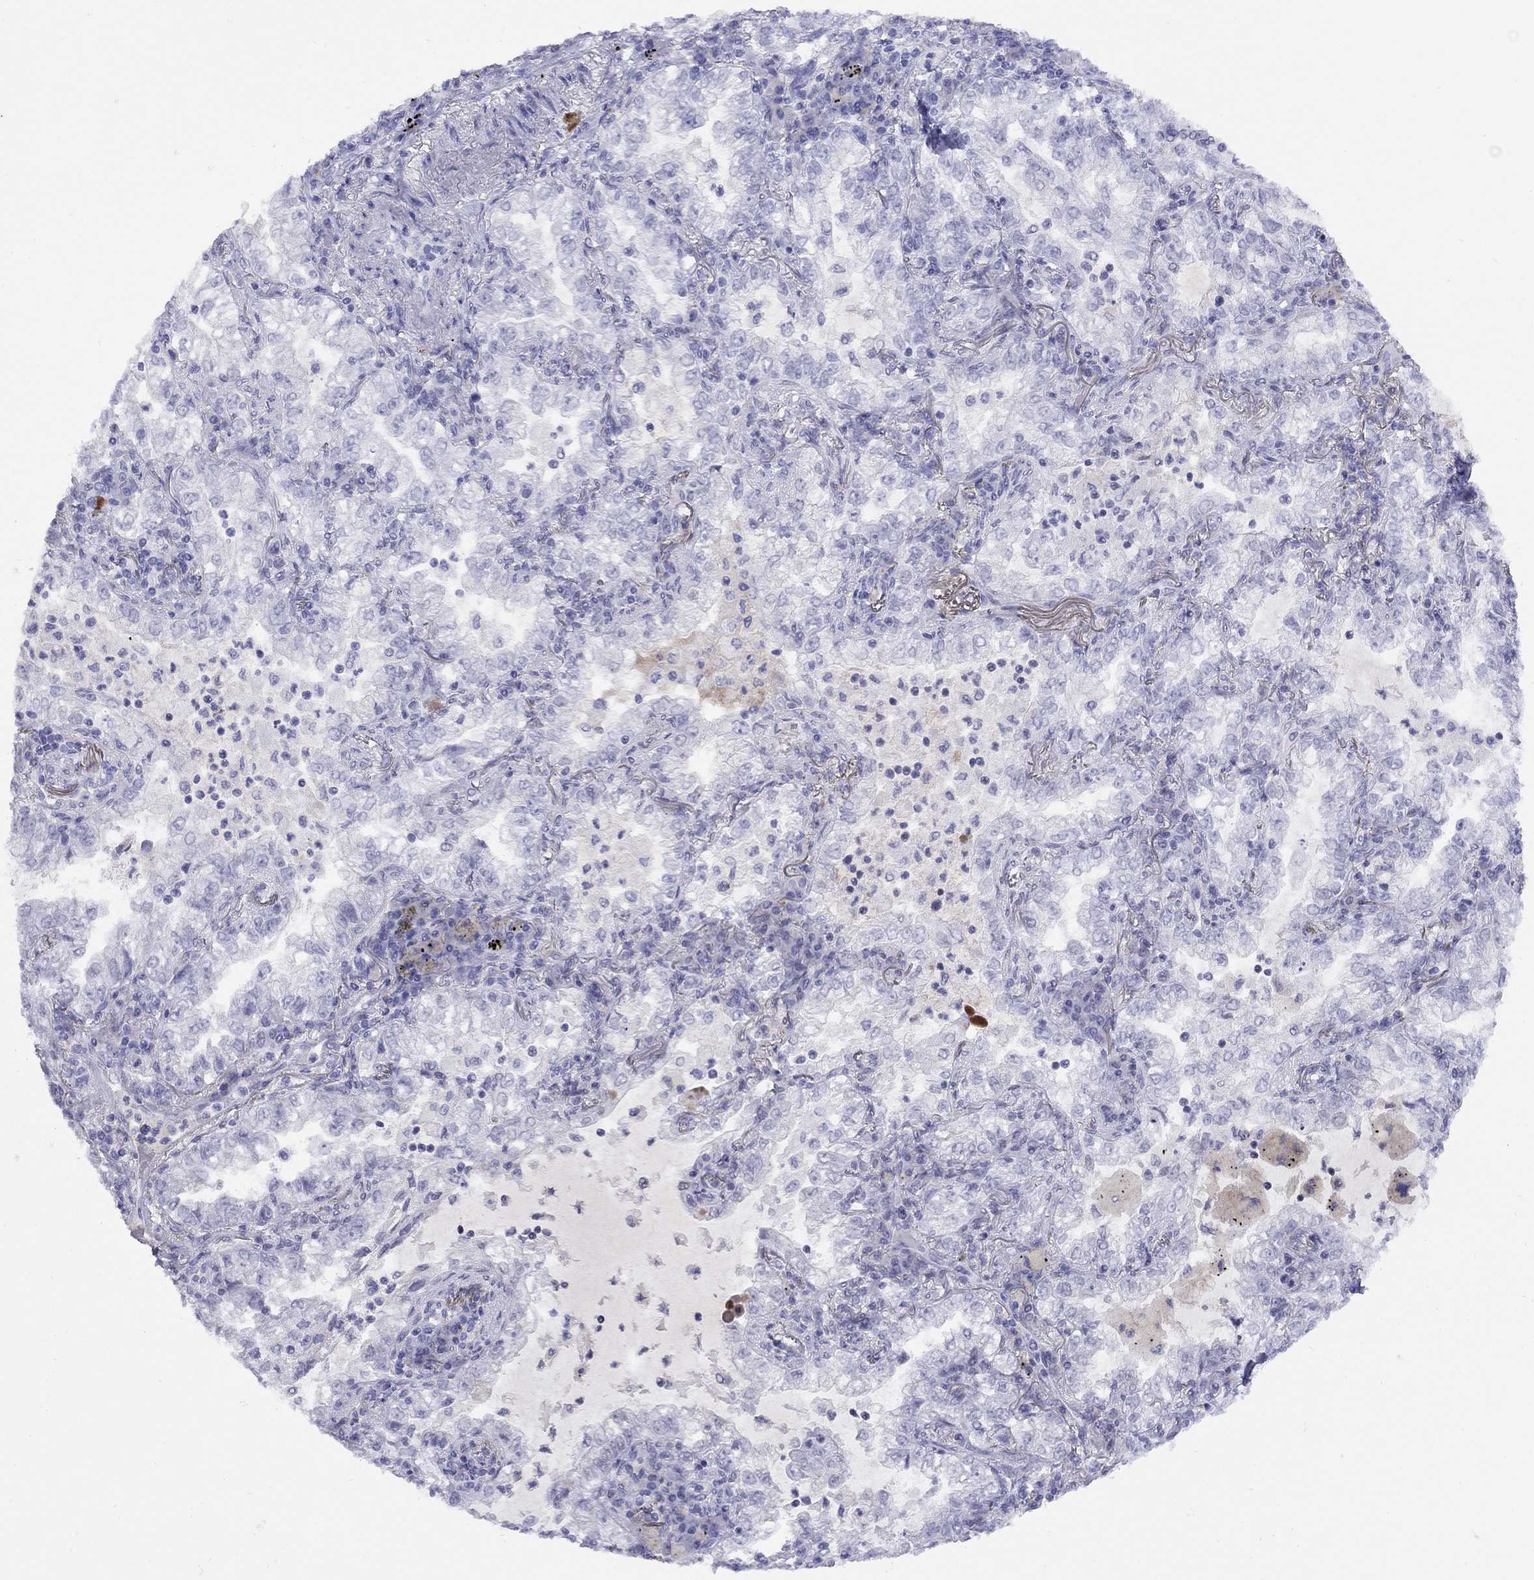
{"staining": {"intensity": "negative", "quantity": "none", "location": "none"}, "tissue": "lung cancer", "cell_type": "Tumor cells", "image_type": "cancer", "snomed": [{"axis": "morphology", "description": "Adenocarcinoma, NOS"}, {"axis": "topography", "description": "Lung"}], "caption": "Tumor cells are negative for protein expression in human adenocarcinoma (lung).", "gene": "GRIA2", "patient": {"sex": "female", "age": 73}}